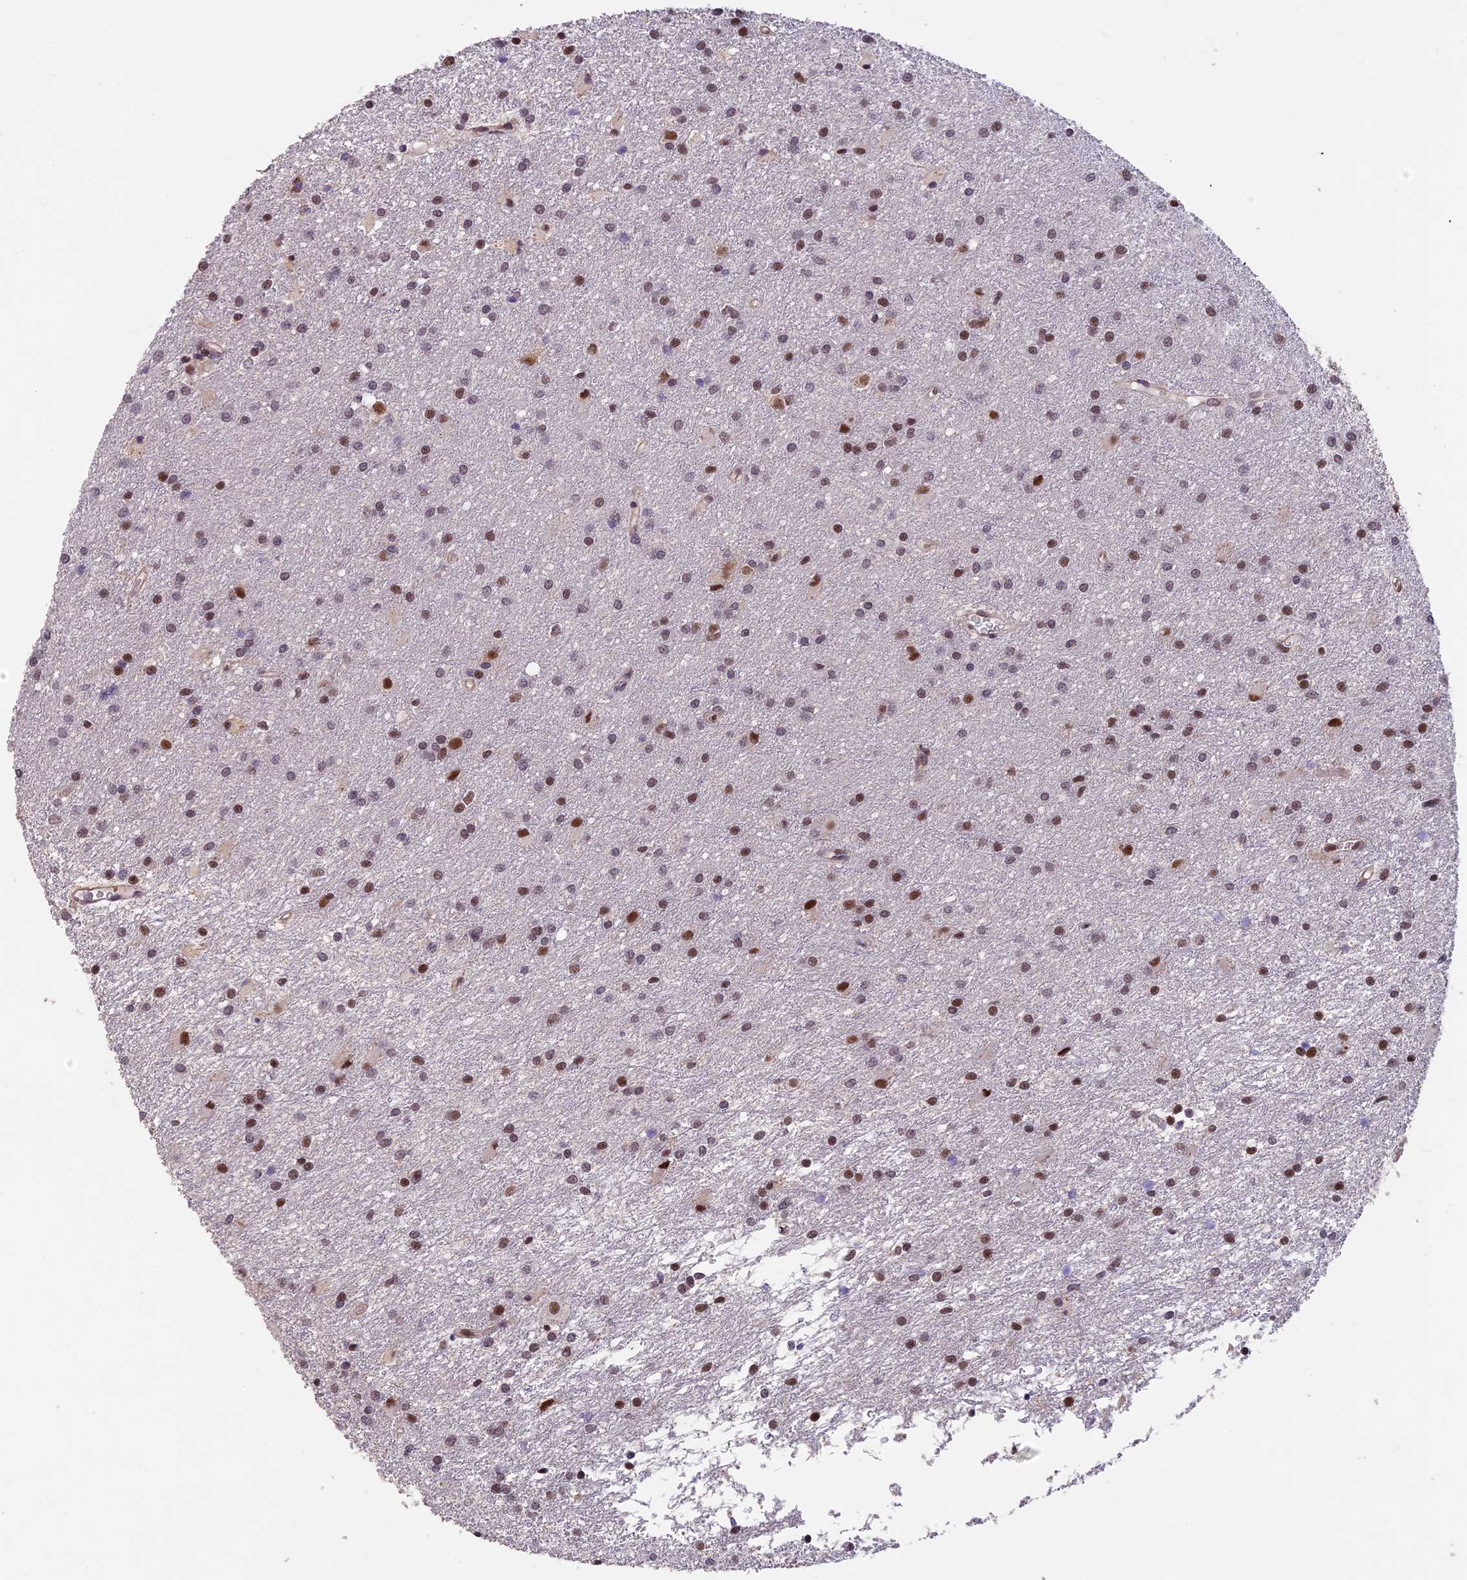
{"staining": {"intensity": "moderate", "quantity": "25%-75%", "location": "nuclear"}, "tissue": "glioma", "cell_type": "Tumor cells", "image_type": "cancer", "snomed": [{"axis": "morphology", "description": "Glioma, malignant, High grade"}, {"axis": "topography", "description": "Brain"}], "caption": "This photomicrograph reveals immunohistochemistry (IHC) staining of human malignant glioma (high-grade), with medium moderate nuclear expression in about 25%-75% of tumor cells.", "gene": "MORF4L1", "patient": {"sex": "female", "age": 50}}